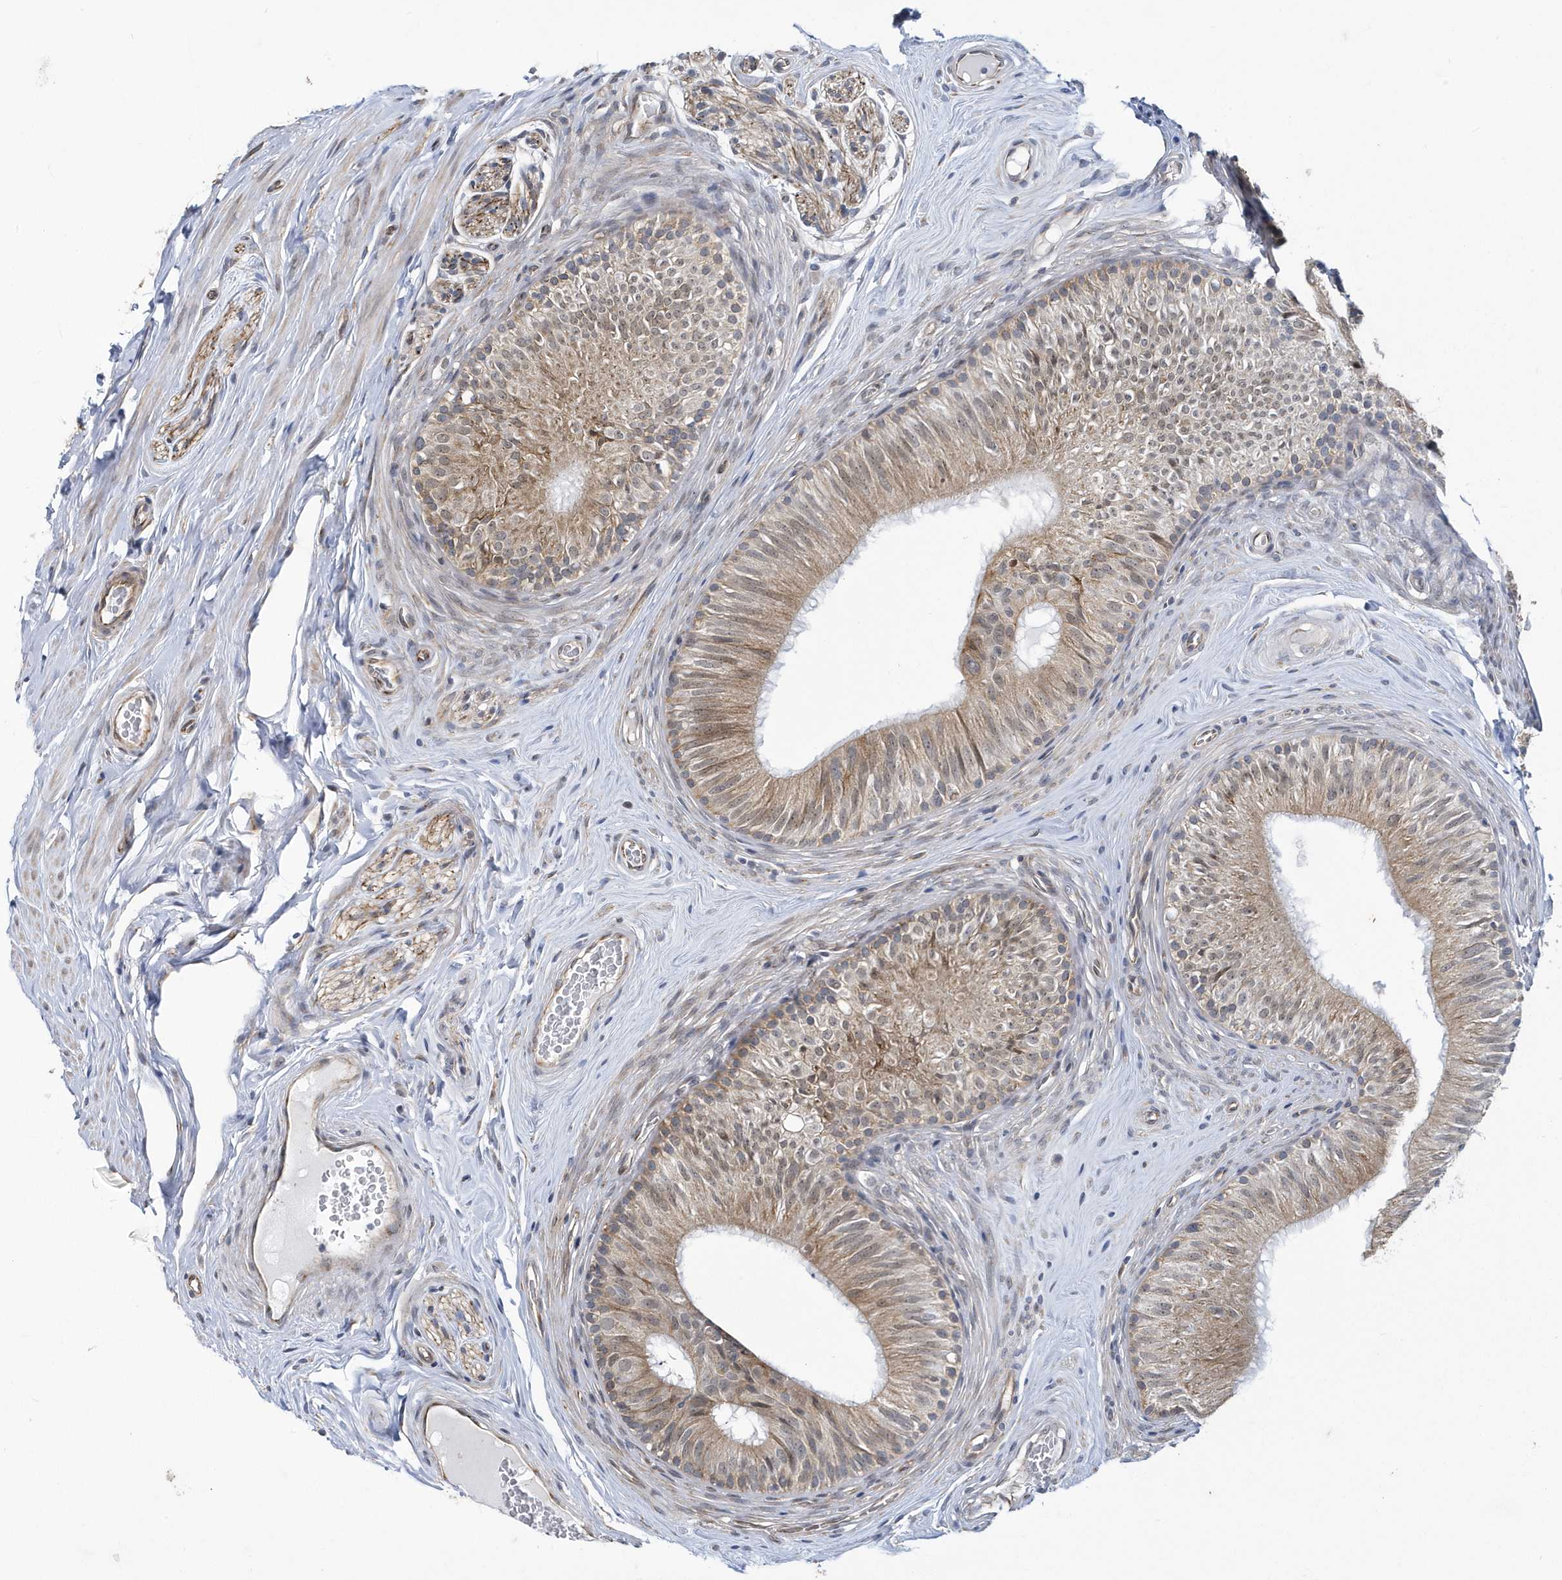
{"staining": {"intensity": "moderate", "quantity": "25%-75%", "location": "cytoplasmic/membranous,nuclear"}, "tissue": "epididymis", "cell_type": "Glandular cells", "image_type": "normal", "snomed": [{"axis": "morphology", "description": "Normal tissue, NOS"}, {"axis": "topography", "description": "Epididymis"}], "caption": "Epididymis was stained to show a protein in brown. There is medium levels of moderate cytoplasmic/membranous,nuclear staining in about 25%-75% of glandular cells. The staining is performed using DAB brown chromogen to label protein expression. The nuclei are counter-stained blue using hematoxylin.", "gene": "ZNF654", "patient": {"sex": "male", "age": 46}}